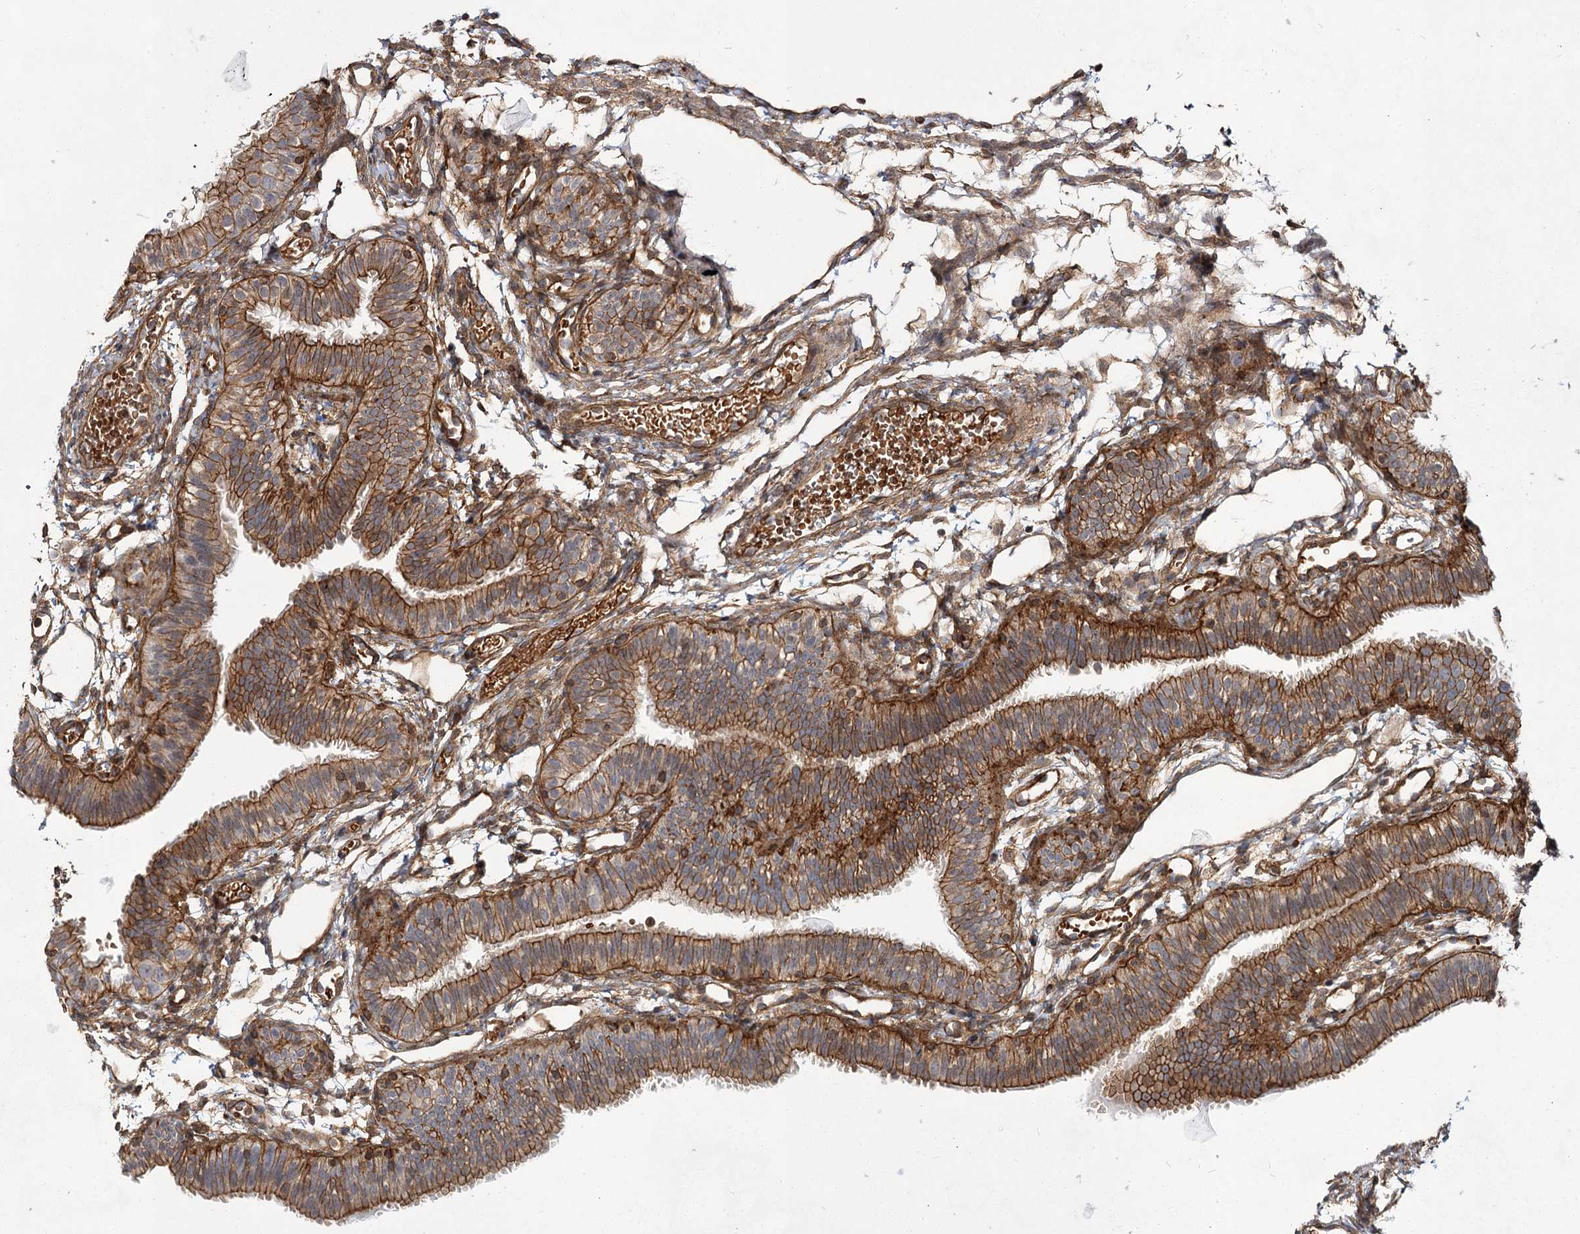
{"staining": {"intensity": "strong", "quantity": ">75%", "location": "cytoplasmic/membranous"}, "tissue": "fallopian tube", "cell_type": "Glandular cells", "image_type": "normal", "snomed": [{"axis": "morphology", "description": "Normal tissue, NOS"}, {"axis": "topography", "description": "Fallopian tube"}], "caption": "Strong cytoplasmic/membranous staining is present in approximately >75% of glandular cells in unremarkable fallopian tube. The staining was performed using DAB to visualize the protein expression in brown, while the nuclei were stained in blue with hematoxylin (Magnification: 20x).", "gene": "IQSEC1", "patient": {"sex": "female", "age": 35}}